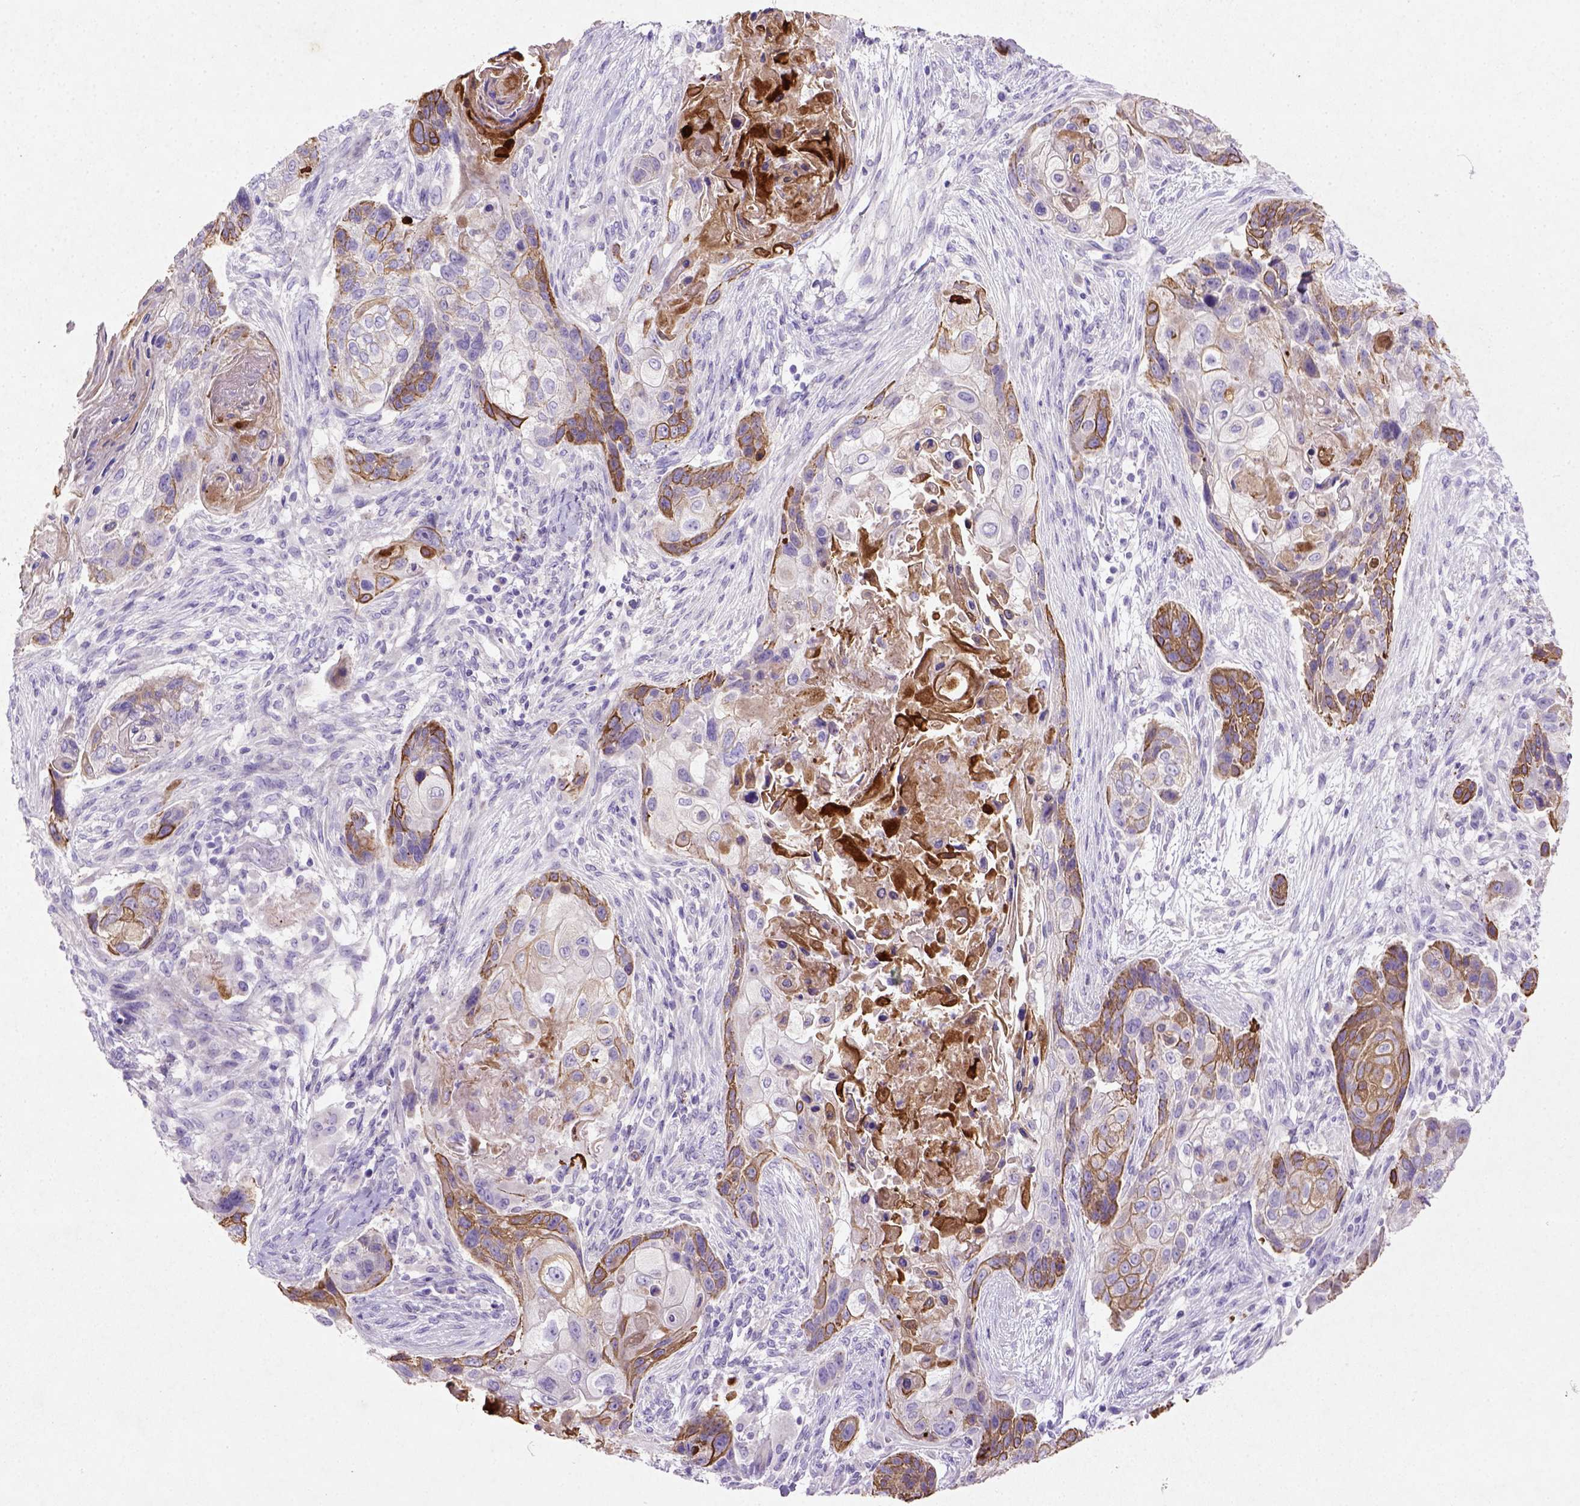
{"staining": {"intensity": "strong", "quantity": "<25%", "location": "cytoplasmic/membranous"}, "tissue": "lung cancer", "cell_type": "Tumor cells", "image_type": "cancer", "snomed": [{"axis": "morphology", "description": "Squamous cell carcinoma, NOS"}, {"axis": "topography", "description": "Lung"}], "caption": "Human lung squamous cell carcinoma stained for a protein (brown) exhibits strong cytoplasmic/membranous positive staining in about <25% of tumor cells.", "gene": "NUDT2", "patient": {"sex": "male", "age": 69}}